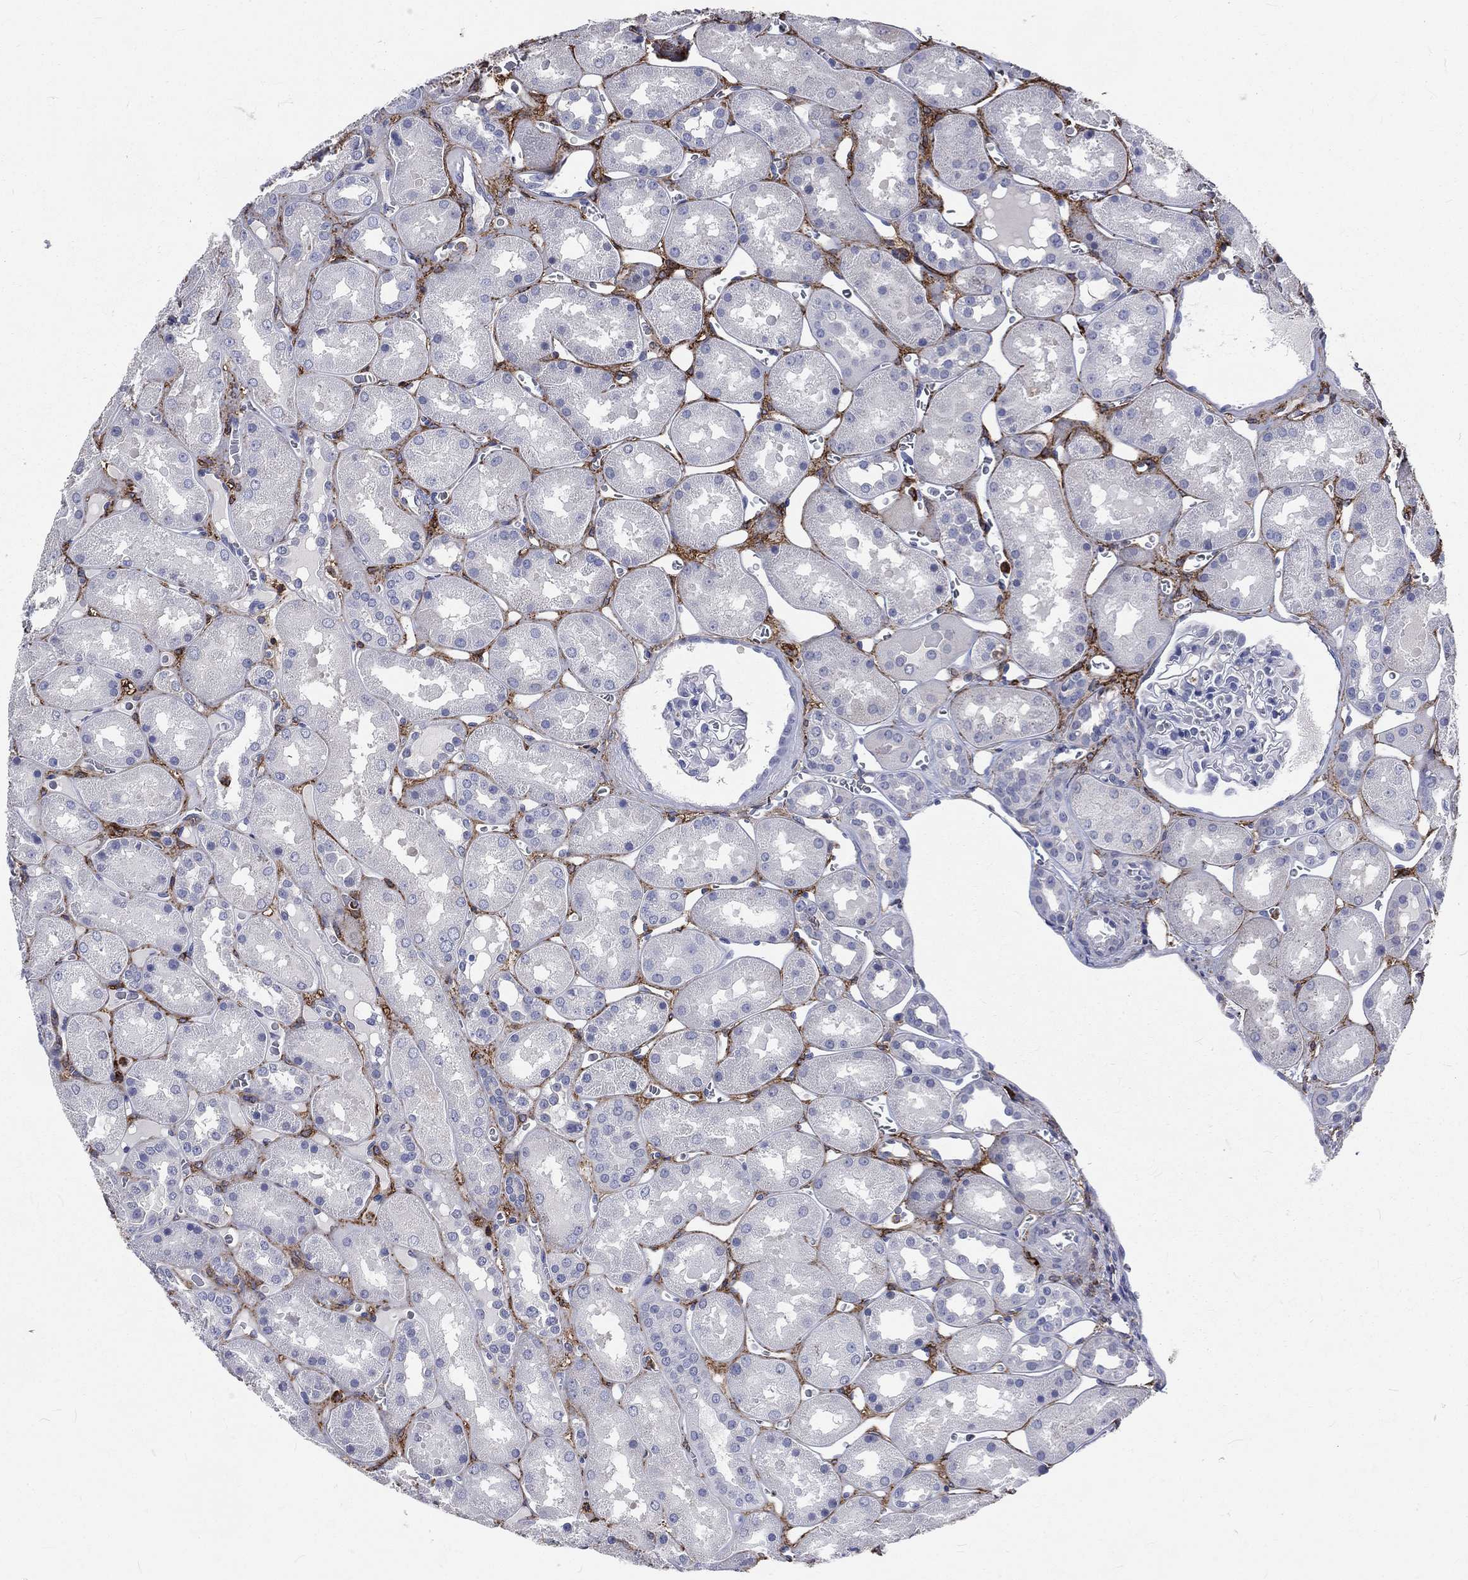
{"staining": {"intensity": "negative", "quantity": "none", "location": "none"}, "tissue": "kidney", "cell_type": "Cells in glomeruli", "image_type": "normal", "snomed": [{"axis": "morphology", "description": "Normal tissue, NOS"}, {"axis": "topography", "description": "Kidney"}], "caption": "Micrograph shows no protein expression in cells in glomeruli of normal kidney. The staining was performed using DAB to visualize the protein expression in brown, while the nuclei were stained in blue with hematoxylin (Magnification: 20x).", "gene": "BASP1", "patient": {"sex": "male", "age": 73}}